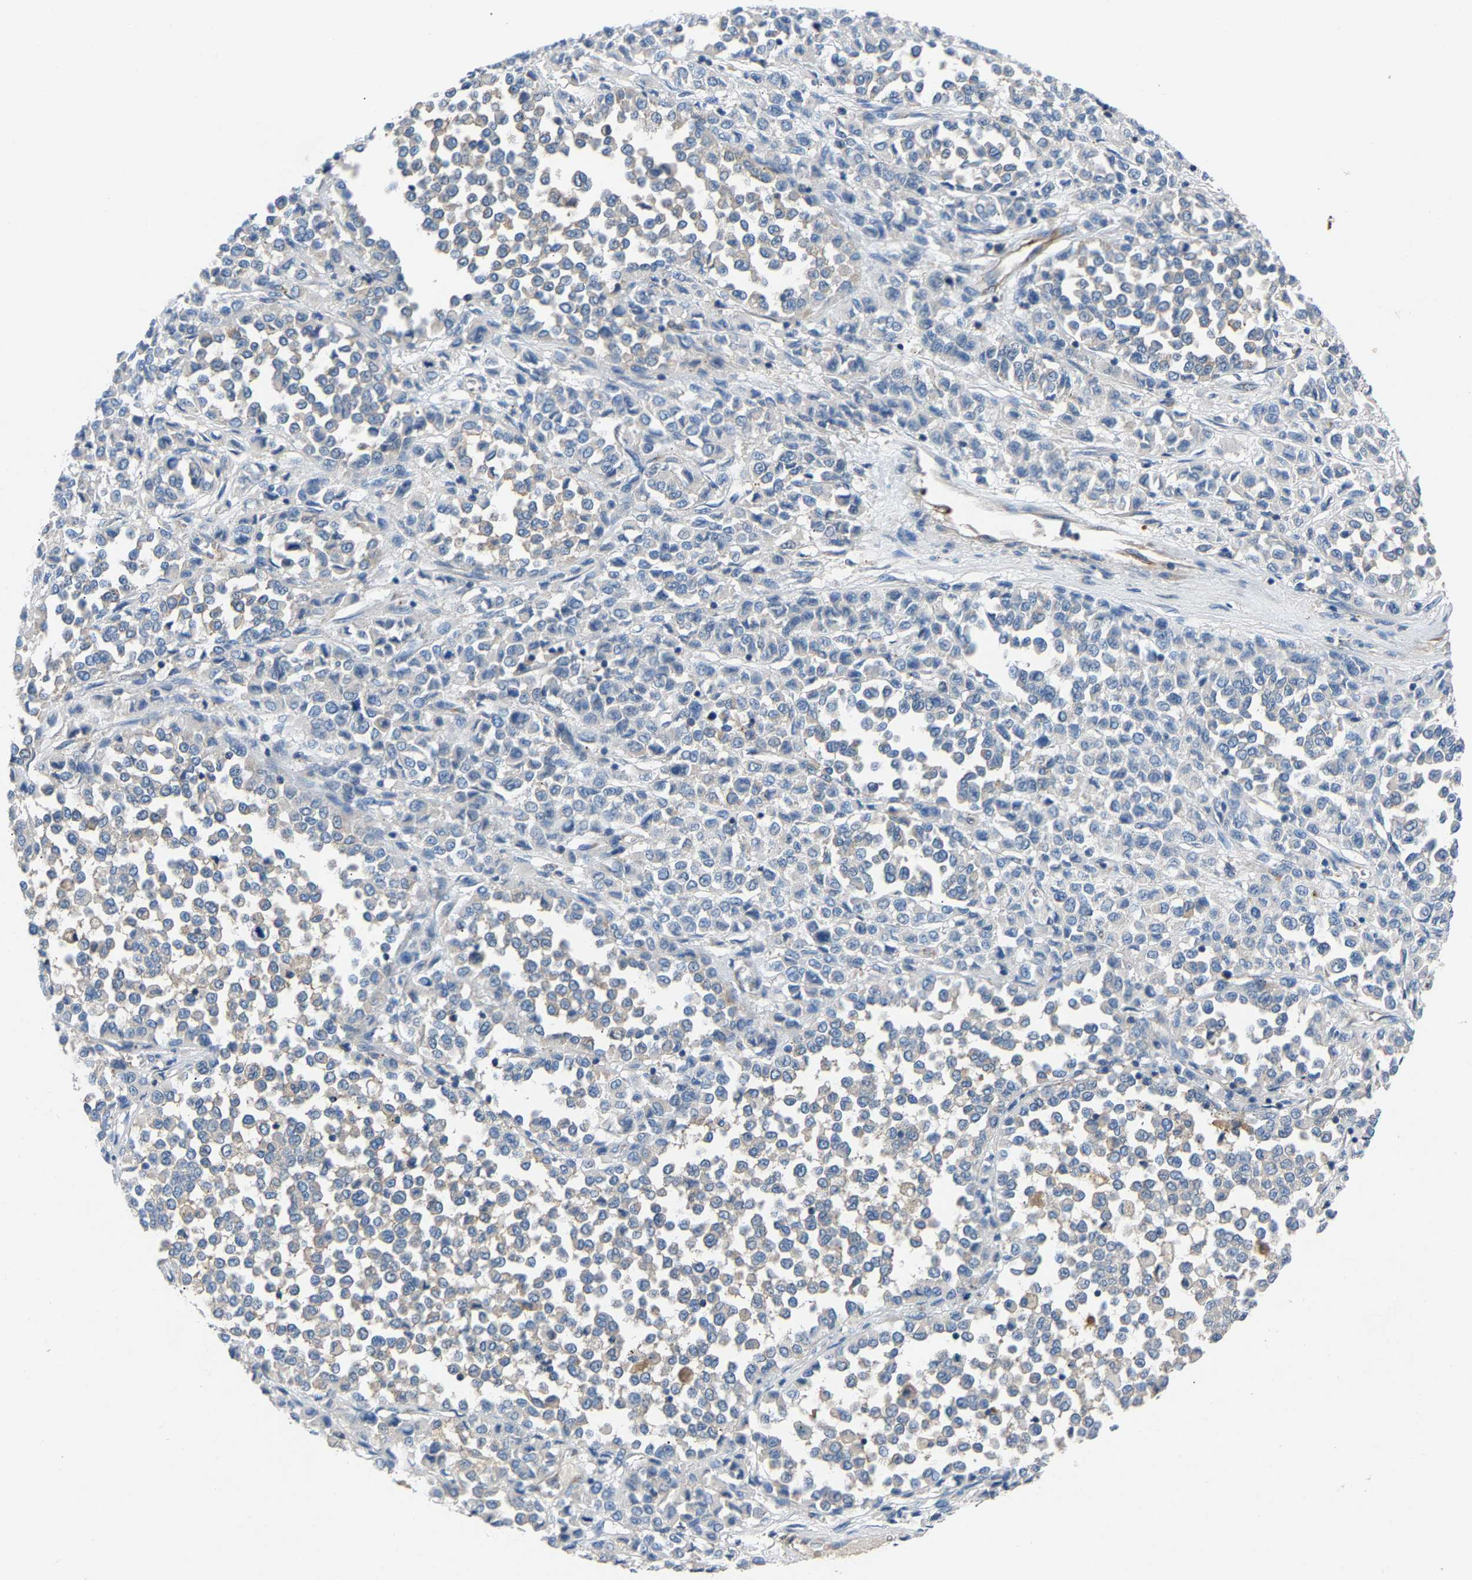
{"staining": {"intensity": "negative", "quantity": "none", "location": "none"}, "tissue": "melanoma", "cell_type": "Tumor cells", "image_type": "cancer", "snomed": [{"axis": "morphology", "description": "Malignant melanoma, Metastatic site"}, {"axis": "topography", "description": "Pancreas"}], "caption": "This is an immunohistochemistry (IHC) histopathology image of malignant melanoma (metastatic site). There is no expression in tumor cells.", "gene": "DNAAF5", "patient": {"sex": "female", "age": 30}}